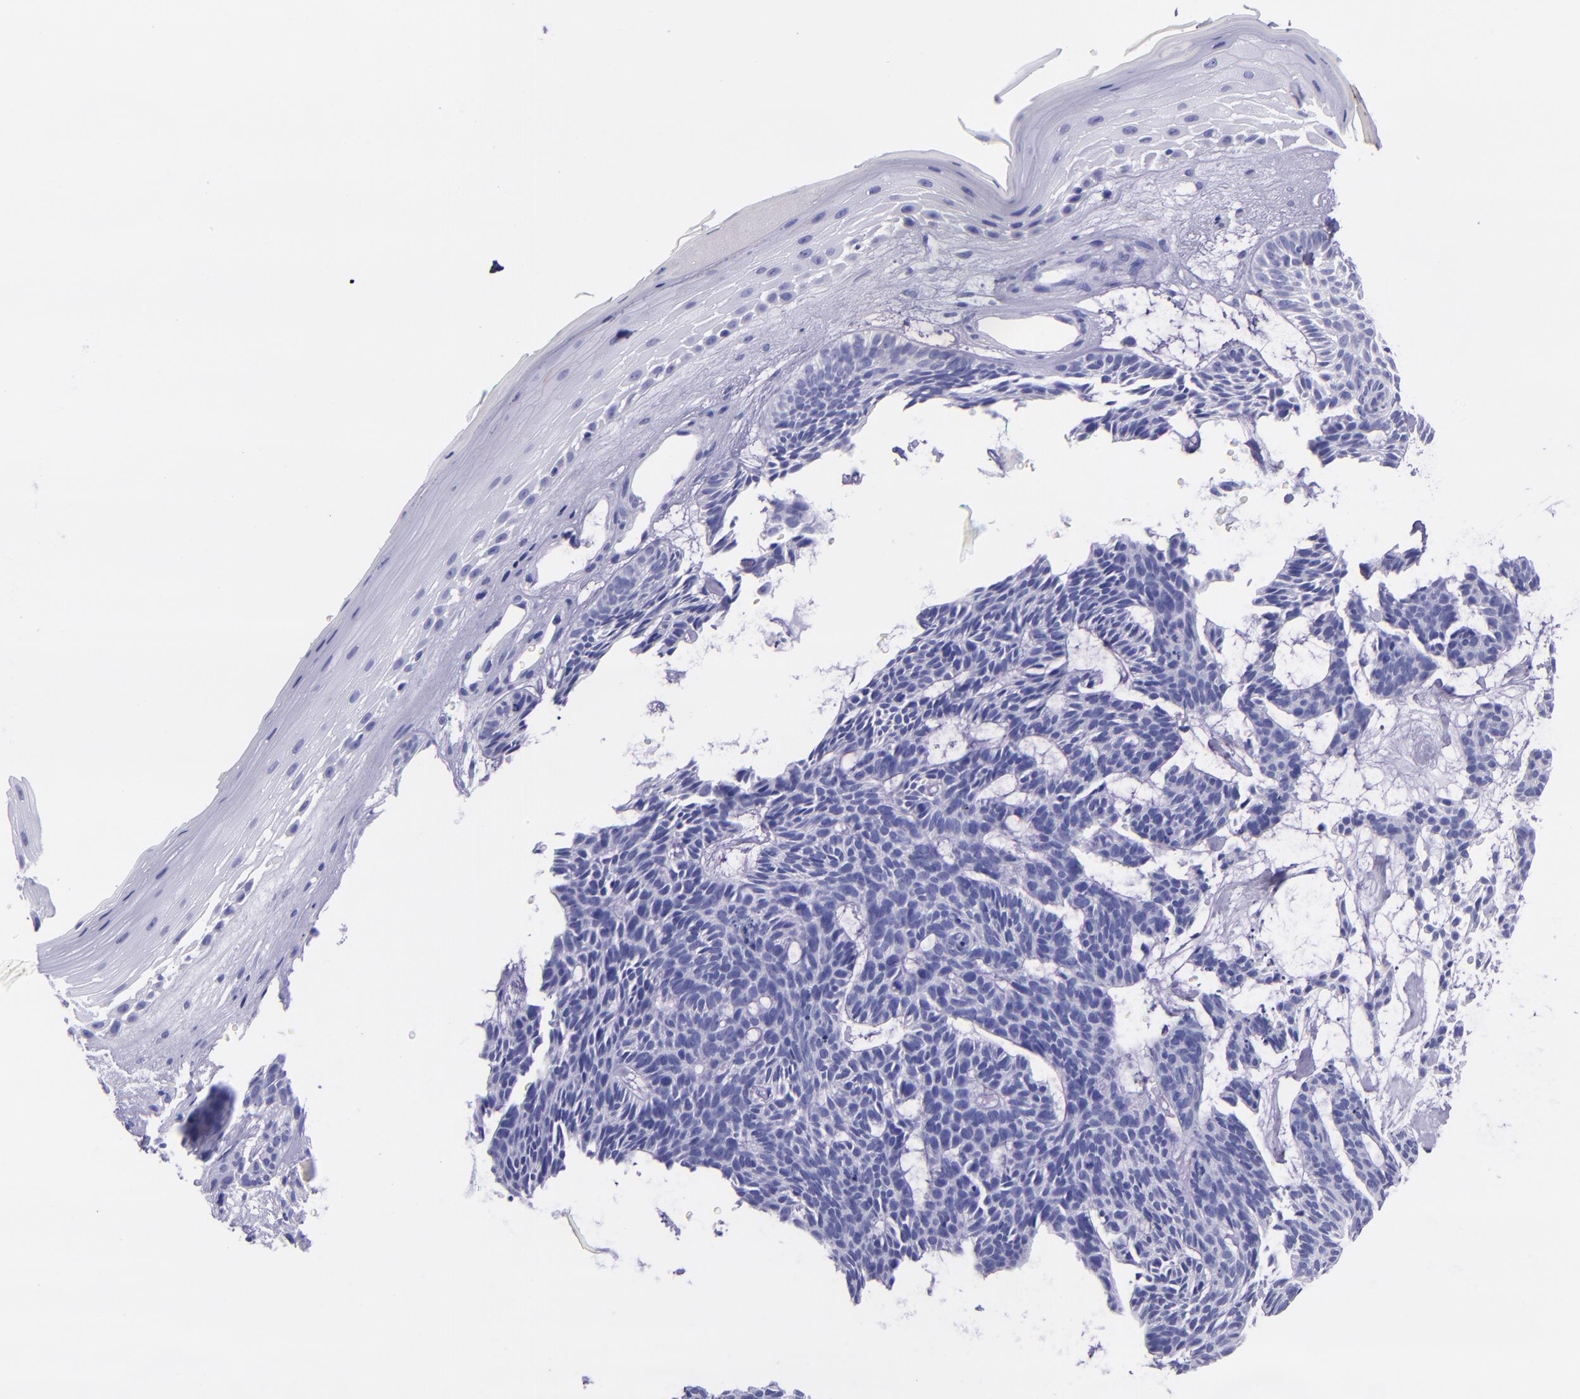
{"staining": {"intensity": "negative", "quantity": "none", "location": "none"}, "tissue": "skin cancer", "cell_type": "Tumor cells", "image_type": "cancer", "snomed": [{"axis": "morphology", "description": "Basal cell carcinoma"}, {"axis": "topography", "description": "Skin"}], "caption": "There is no significant positivity in tumor cells of basal cell carcinoma (skin). (Immunohistochemistry (ihc), brightfield microscopy, high magnification).", "gene": "MBP", "patient": {"sex": "male", "age": 75}}